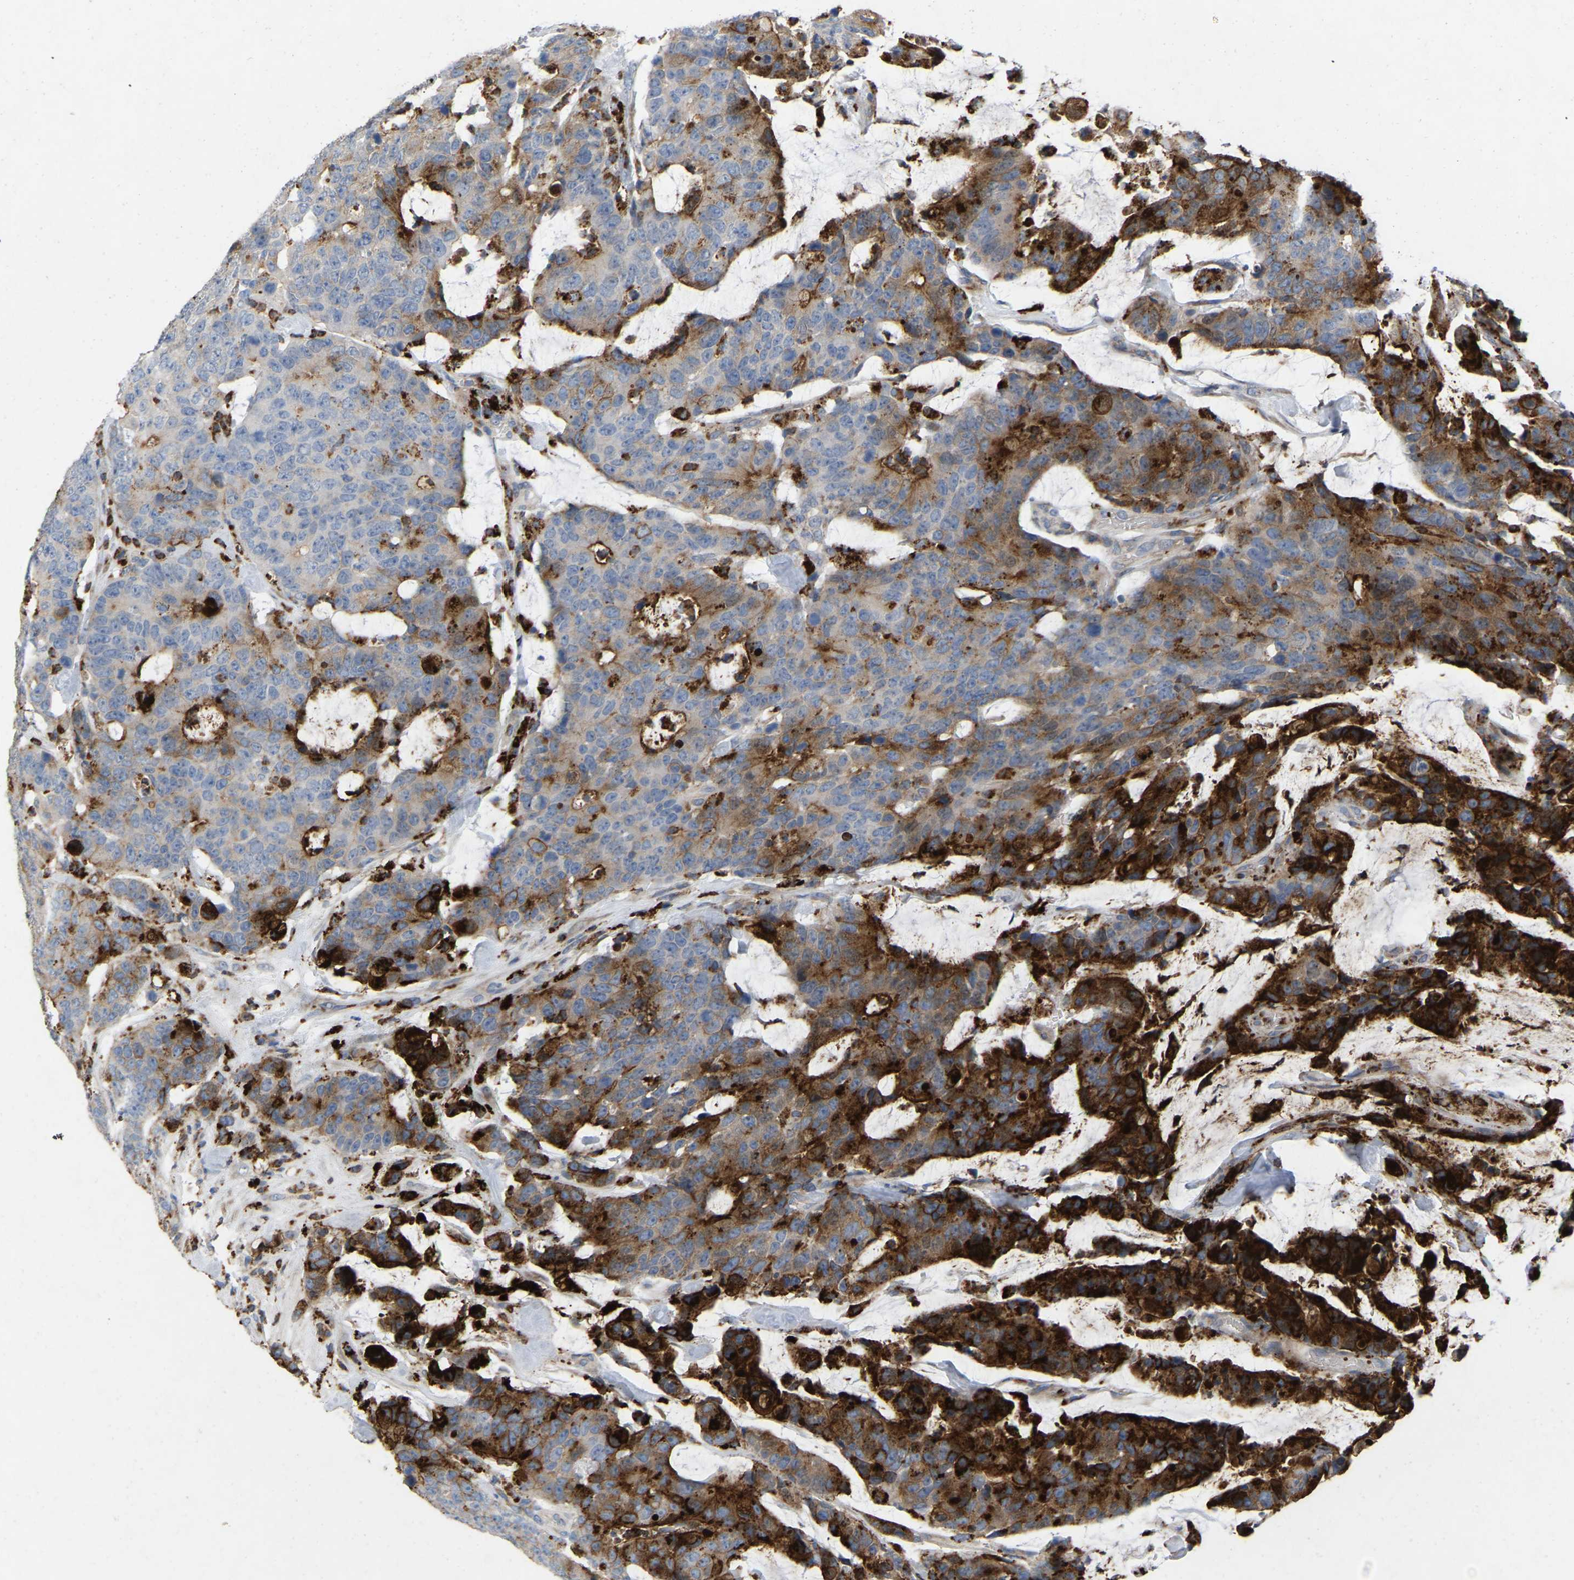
{"staining": {"intensity": "strong", "quantity": "25%-75%", "location": "cytoplasmic/membranous"}, "tissue": "colorectal cancer", "cell_type": "Tumor cells", "image_type": "cancer", "snomed": [{"axis": "morphology", "description": "Adenocarcinoma, NOS"}, {"axis": "topography", "description": "Colon"}], "caption": "Tumor cells reveal strong cytoplasmic/membranous expression in approximately 25%-75% of cells in colorectal cancer. The protein is shown in brown color, while the nuclei are stained blue.", "gene": "RHEB", "patient": {"sex": "female", "age": 86}}